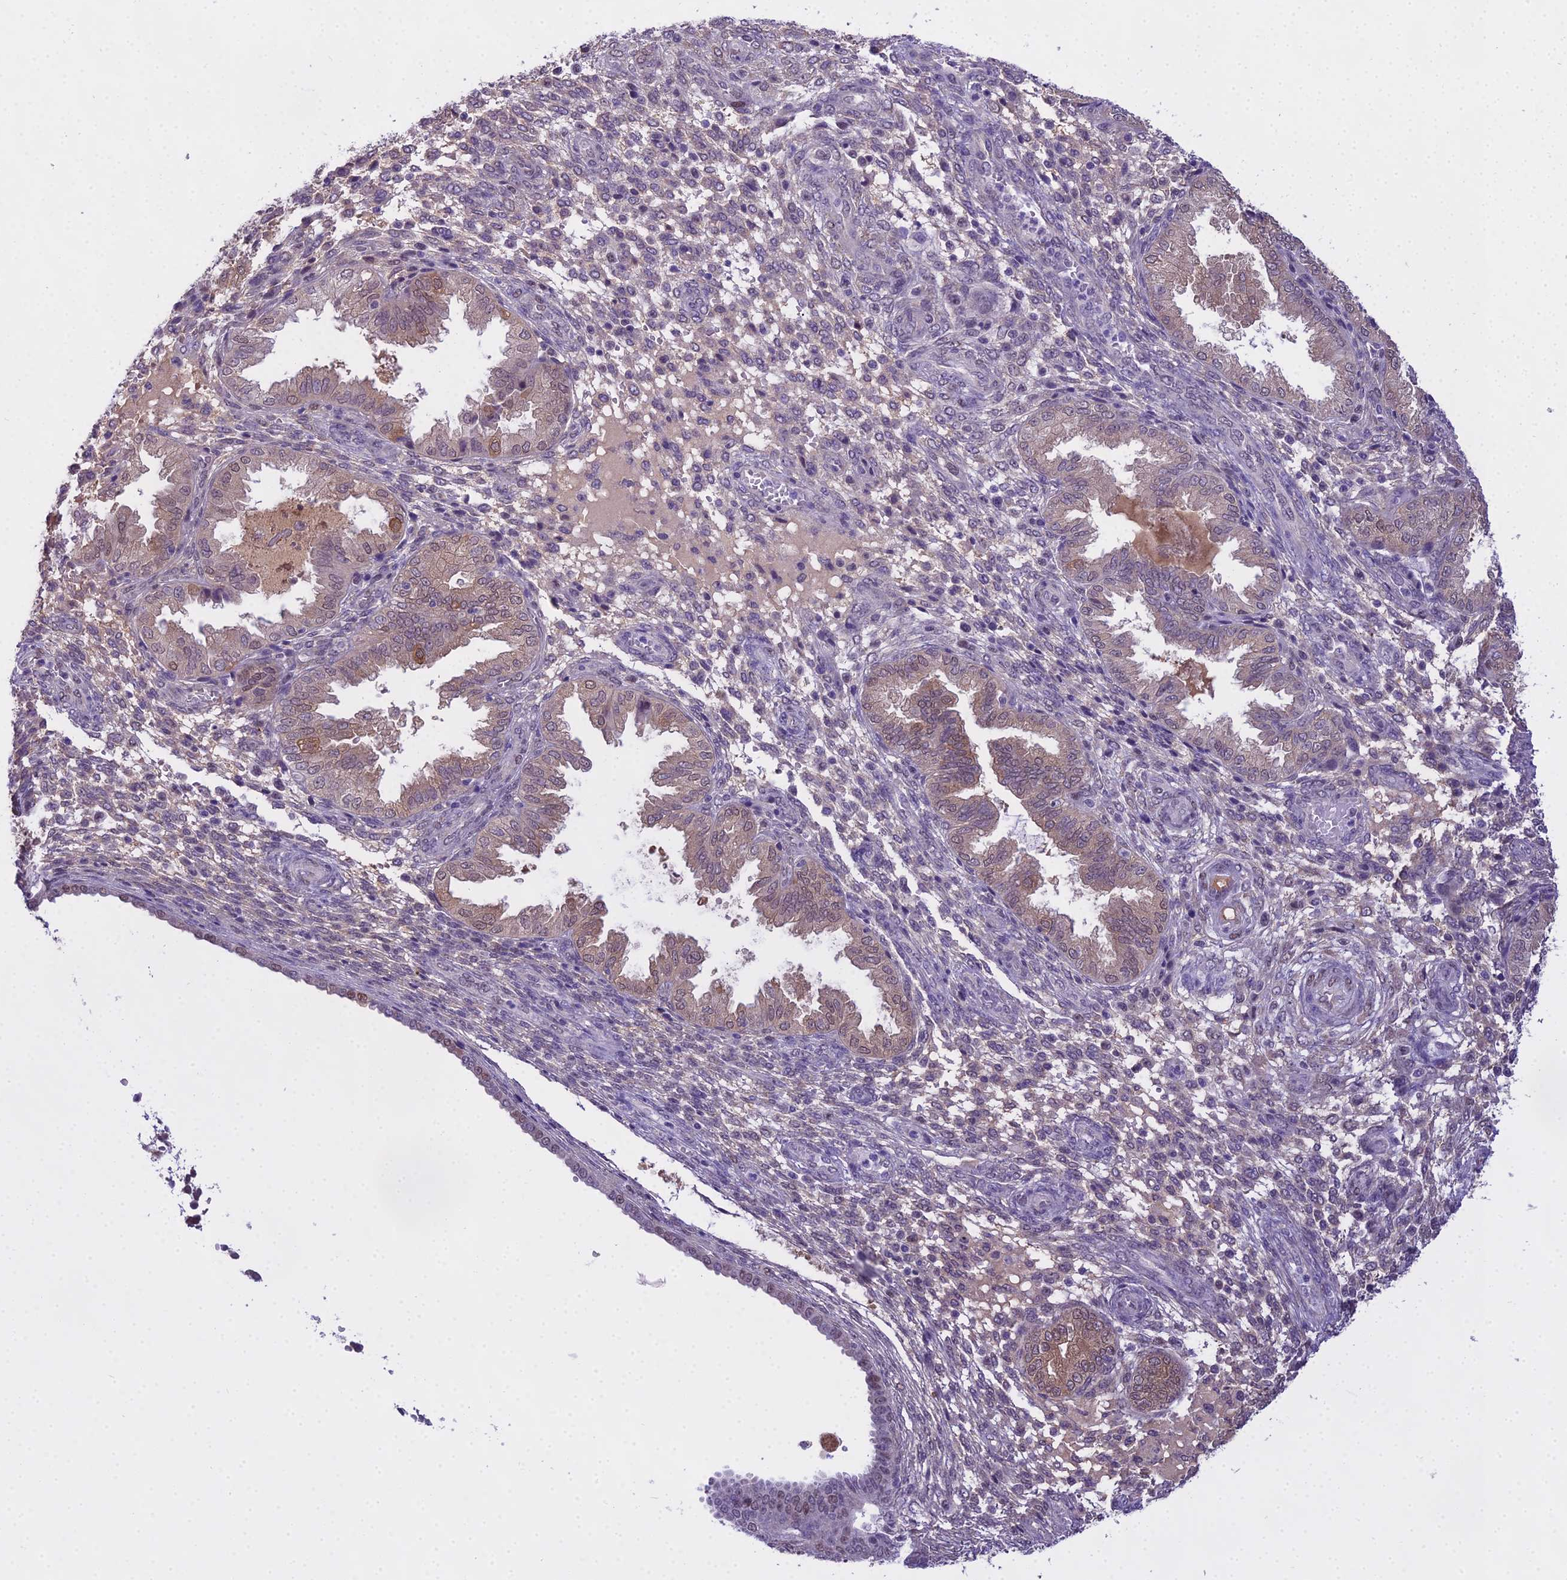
{"staining": {"intensity": "negative", "quantity": "none", "location": "none"}, "tissue": "endometrium", "cell_type": "Cells in endometrial stroma", "image_type": "normal", "snomed": [{"axis": "morphology", "description": "Normal tissue, NOS"}, {"axis": "topography", "description": "Endometrium"}], "caption": "This is a photomicrograph of immunohistochemistry (IHC) staining of normal endometrium, which shows no staining in cells in endometrial stroma.", "gene": "MAT2A", "patient": {"sex": "female", "age": 33}}